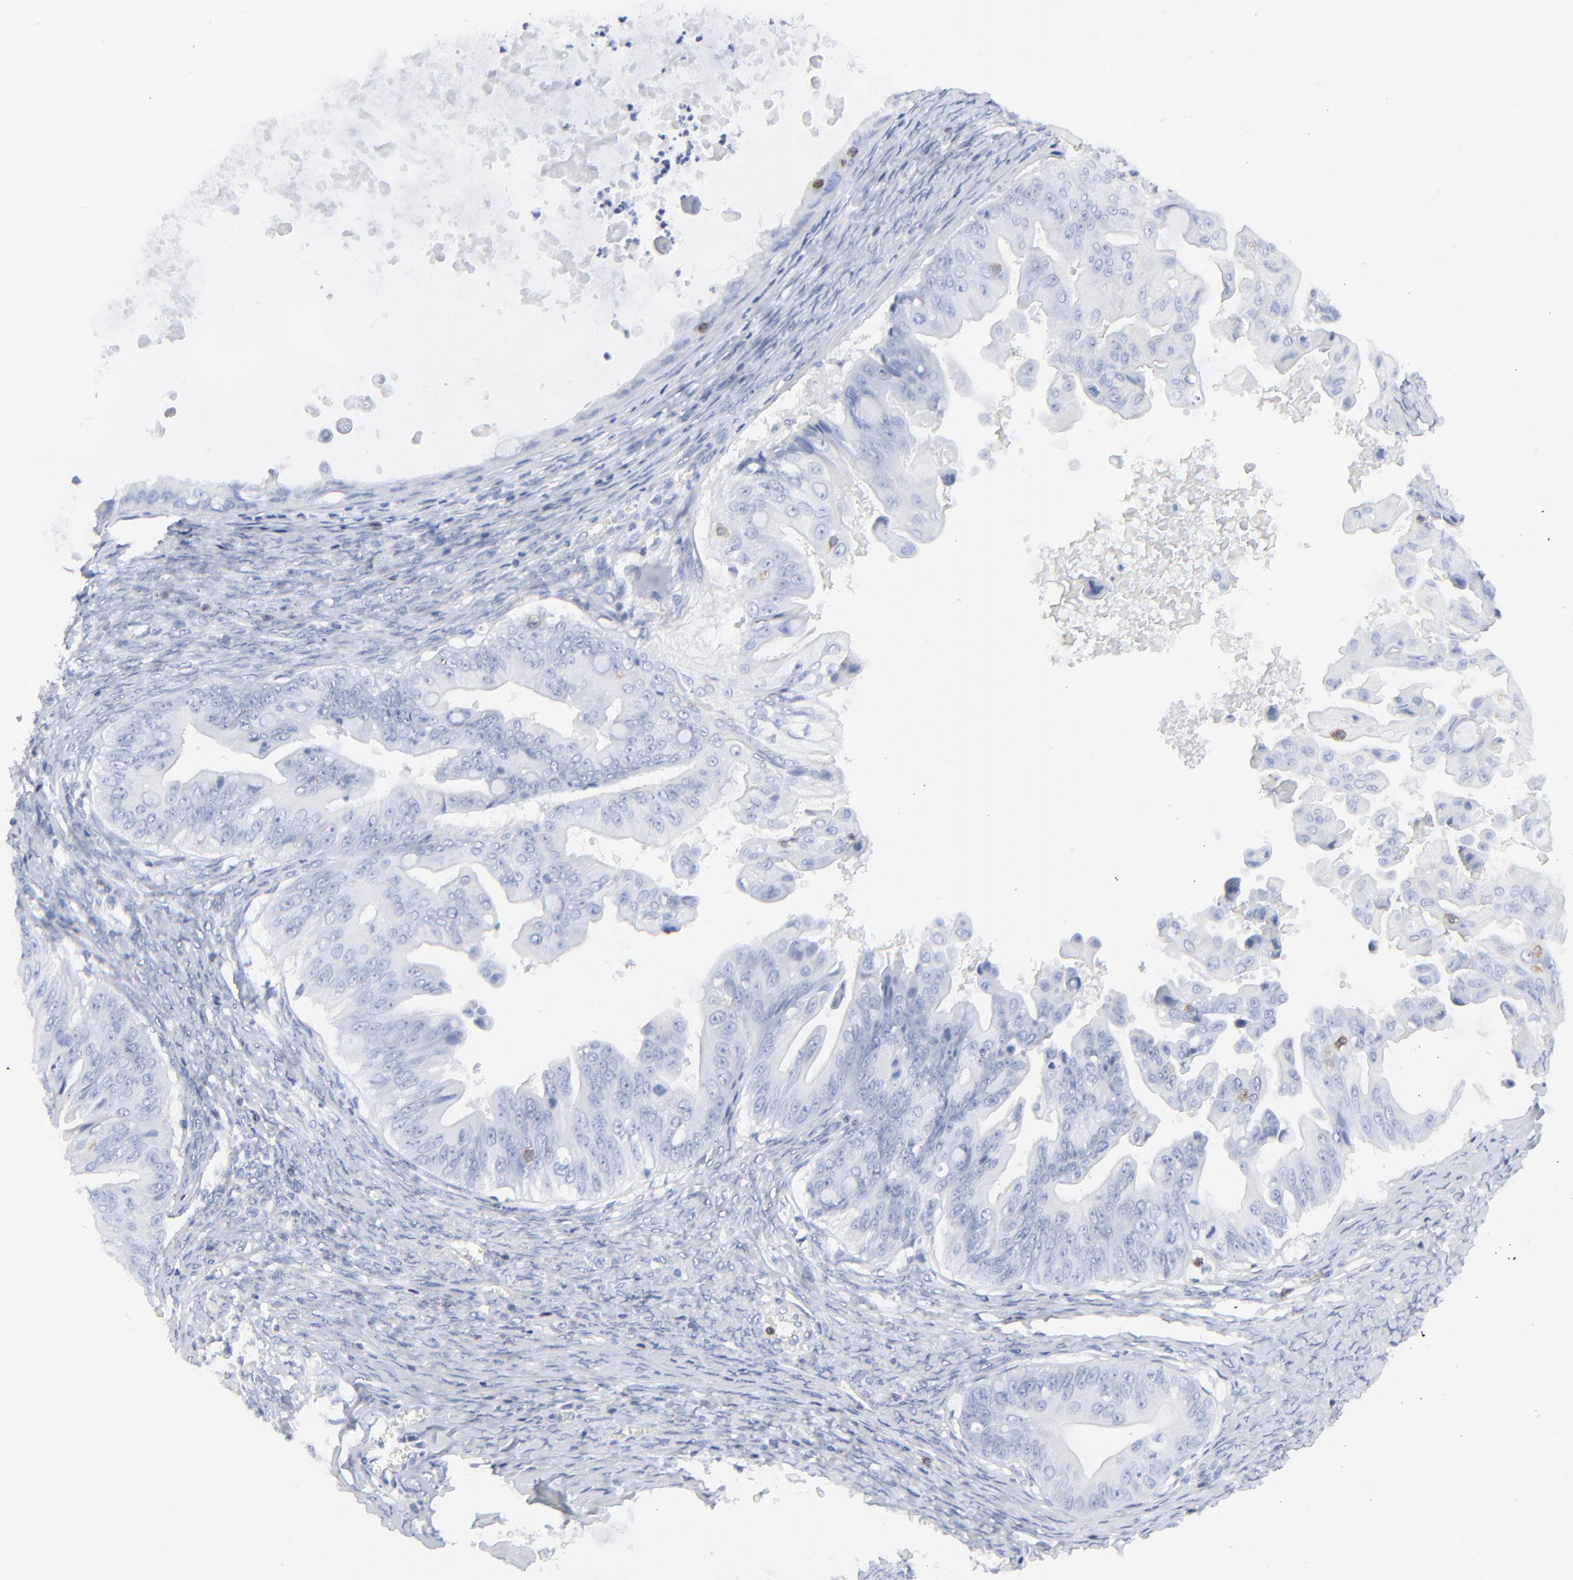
{"staining": {"intensity": "negative", "quantity": "none", "location": "none"}, "tissue": "ovarian cancer", "cell_type": "Tumor cells", "image_type": "cancer", "snomed": [{"axis": "morphology", "description": "Cystadenocarcinoma, mucinous, NOS"}, {"axis": "topography", "description": "Ovary"}], "caption": "The image reveals no significant expression in tumor cells of ovarian mucinous cystadenocarcinoma. Nuclei are stained in blue.", "gene": "LCK", "patient": {"sex": "female", "age": 37}}